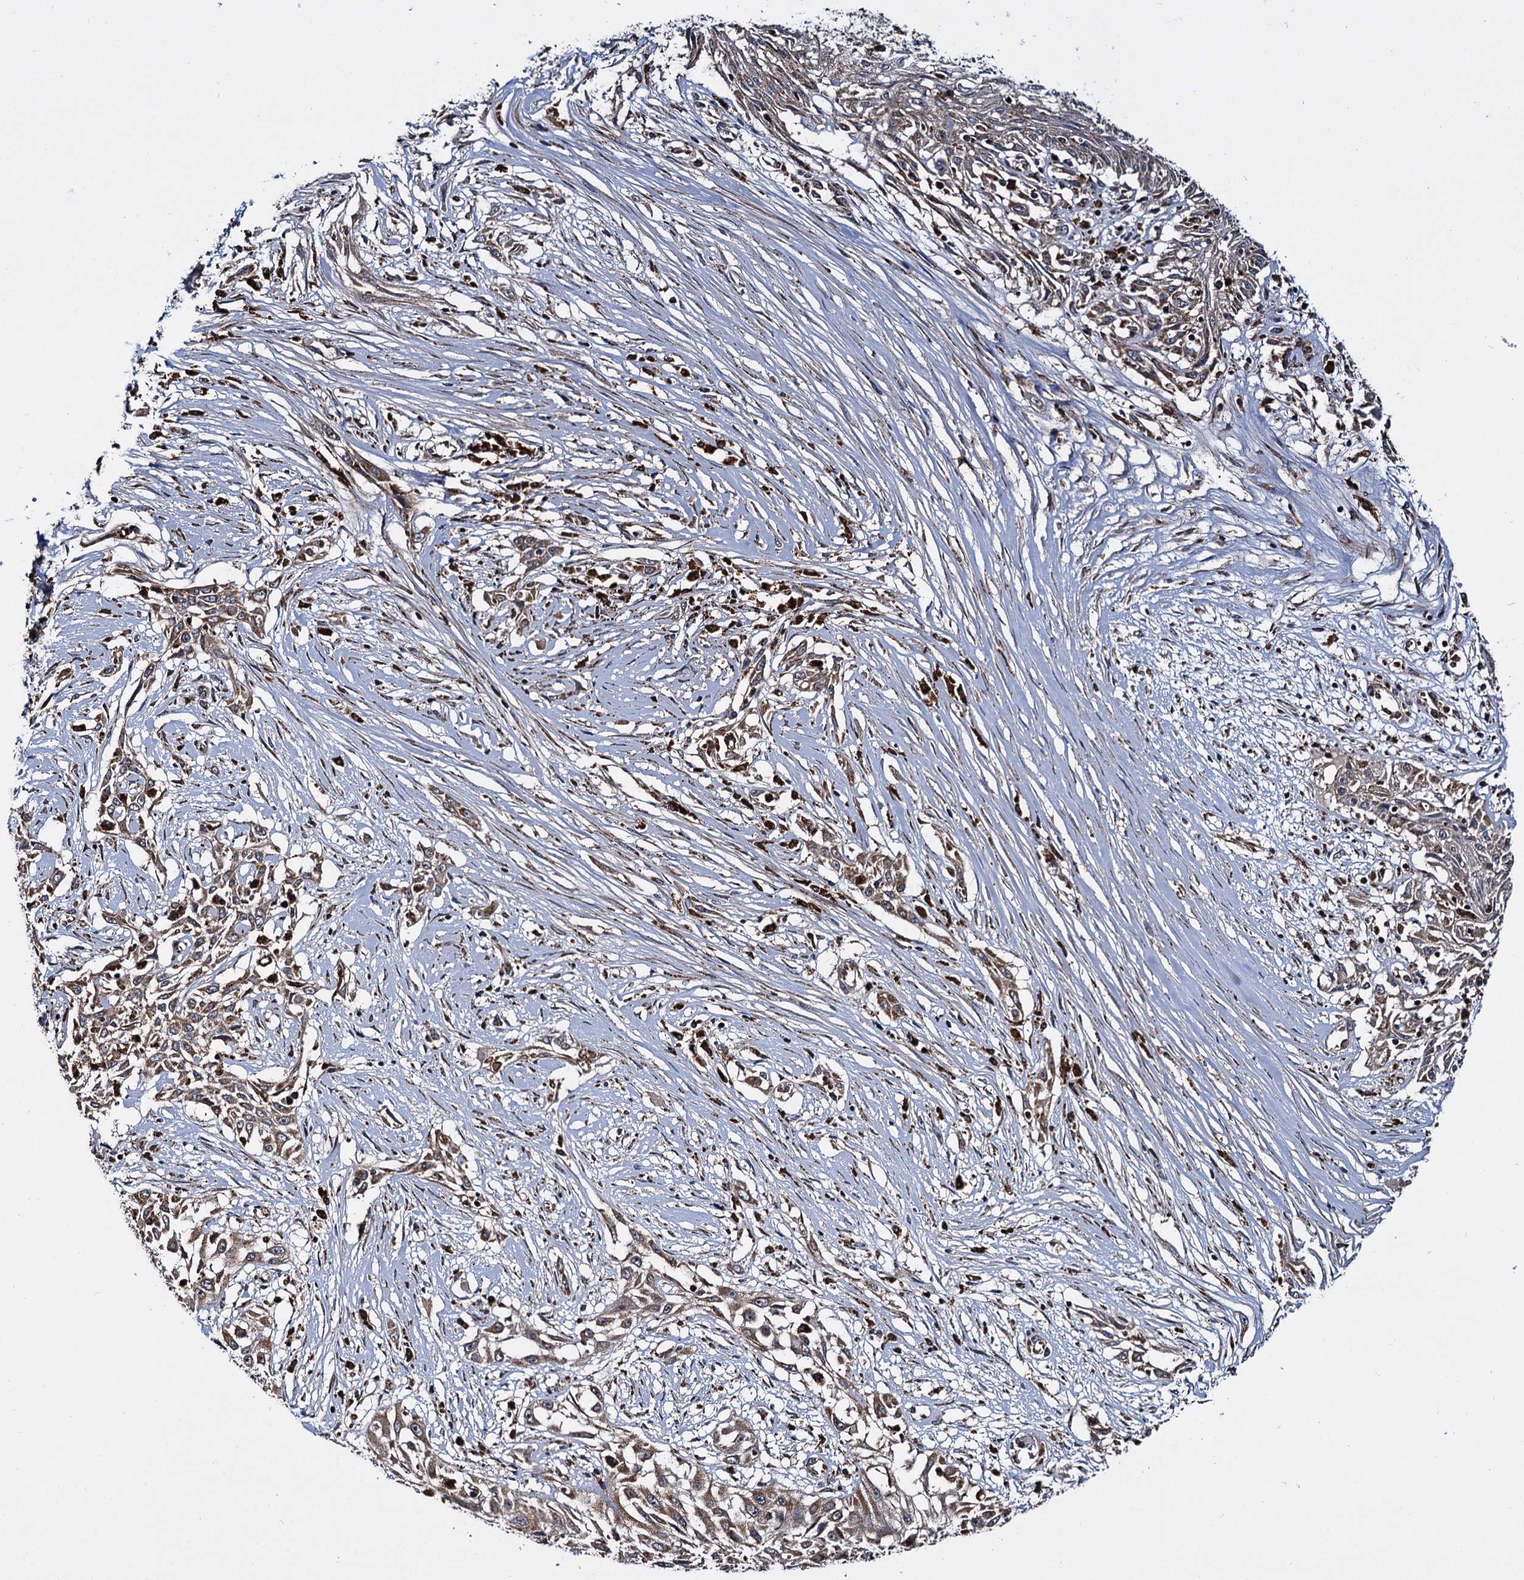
{"staining": {"intensity": "weak", "quantity": ">75%", "location": "cytoplasmic/membranous"}, "tissue": "skin cancer", "cell_type": "Tumor cells", "image_type": "cancer", "snomed": [{"axis": "morphology", "description": "Squamous cell carcinoma, NOS"}, {"axis": "morphology", "description": "Squamous cell carcinoma, metastatic, NOS"}, {"axis": "topography", "description": "Skin"}, {"axis": "topography", "description": "Lymph node"}], "caption": "Immunohistochemical staining of squamous cell carcinoma (skin) reveals low levels of weak cytoplasmic/membranous positivity in about >75% of tumor cells. (brown staining indicates protein expression, while blue staining denotes nuclei).", "gene": "UFM1", "patient": {"sex": "male", "age": 75}}